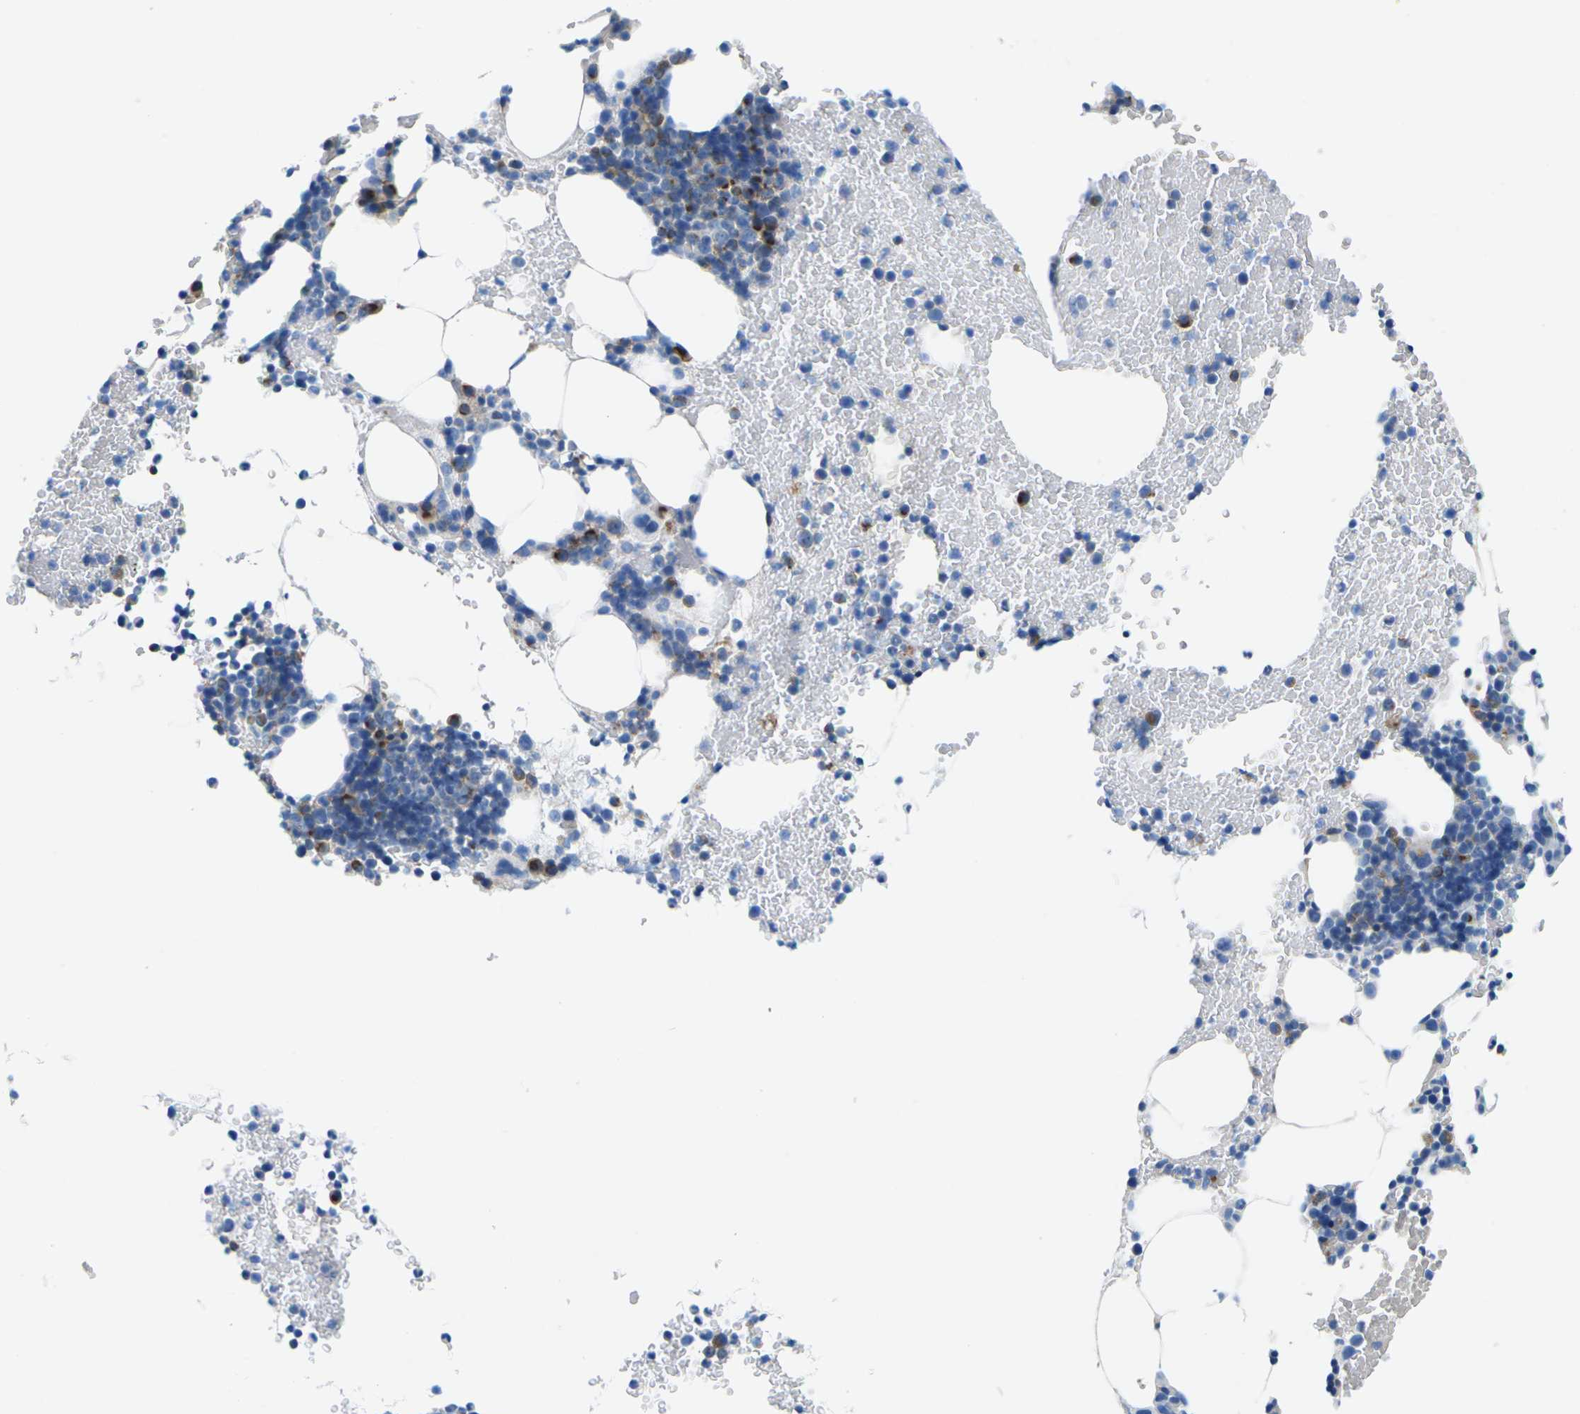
{"staining": {"intensity": "moderate", "quantity": "<25%", "location": "cytoplasmic/membranous"}, "tissue": "bone marrow", "cell_type": "Hematopoietic cells", "image_type": "normal", "snomed": [{"axis": "morphology", "description": "Normal tissue, NOS"}, {"axis": "morphology", "description": "Inflammation, NOS"}, {"axis": "topography", "description": "Bone marrow"}], "caption": "Immunohistochemistry micrograph of benign bone marrow stained for a protein (brown), which shows low levels of moderate cytoplasmic/membranous positivity in approximately <25% of hematopoietic cells.", "gene": "SYNGR2", "patient": {"sex": "female", "age": 70}}